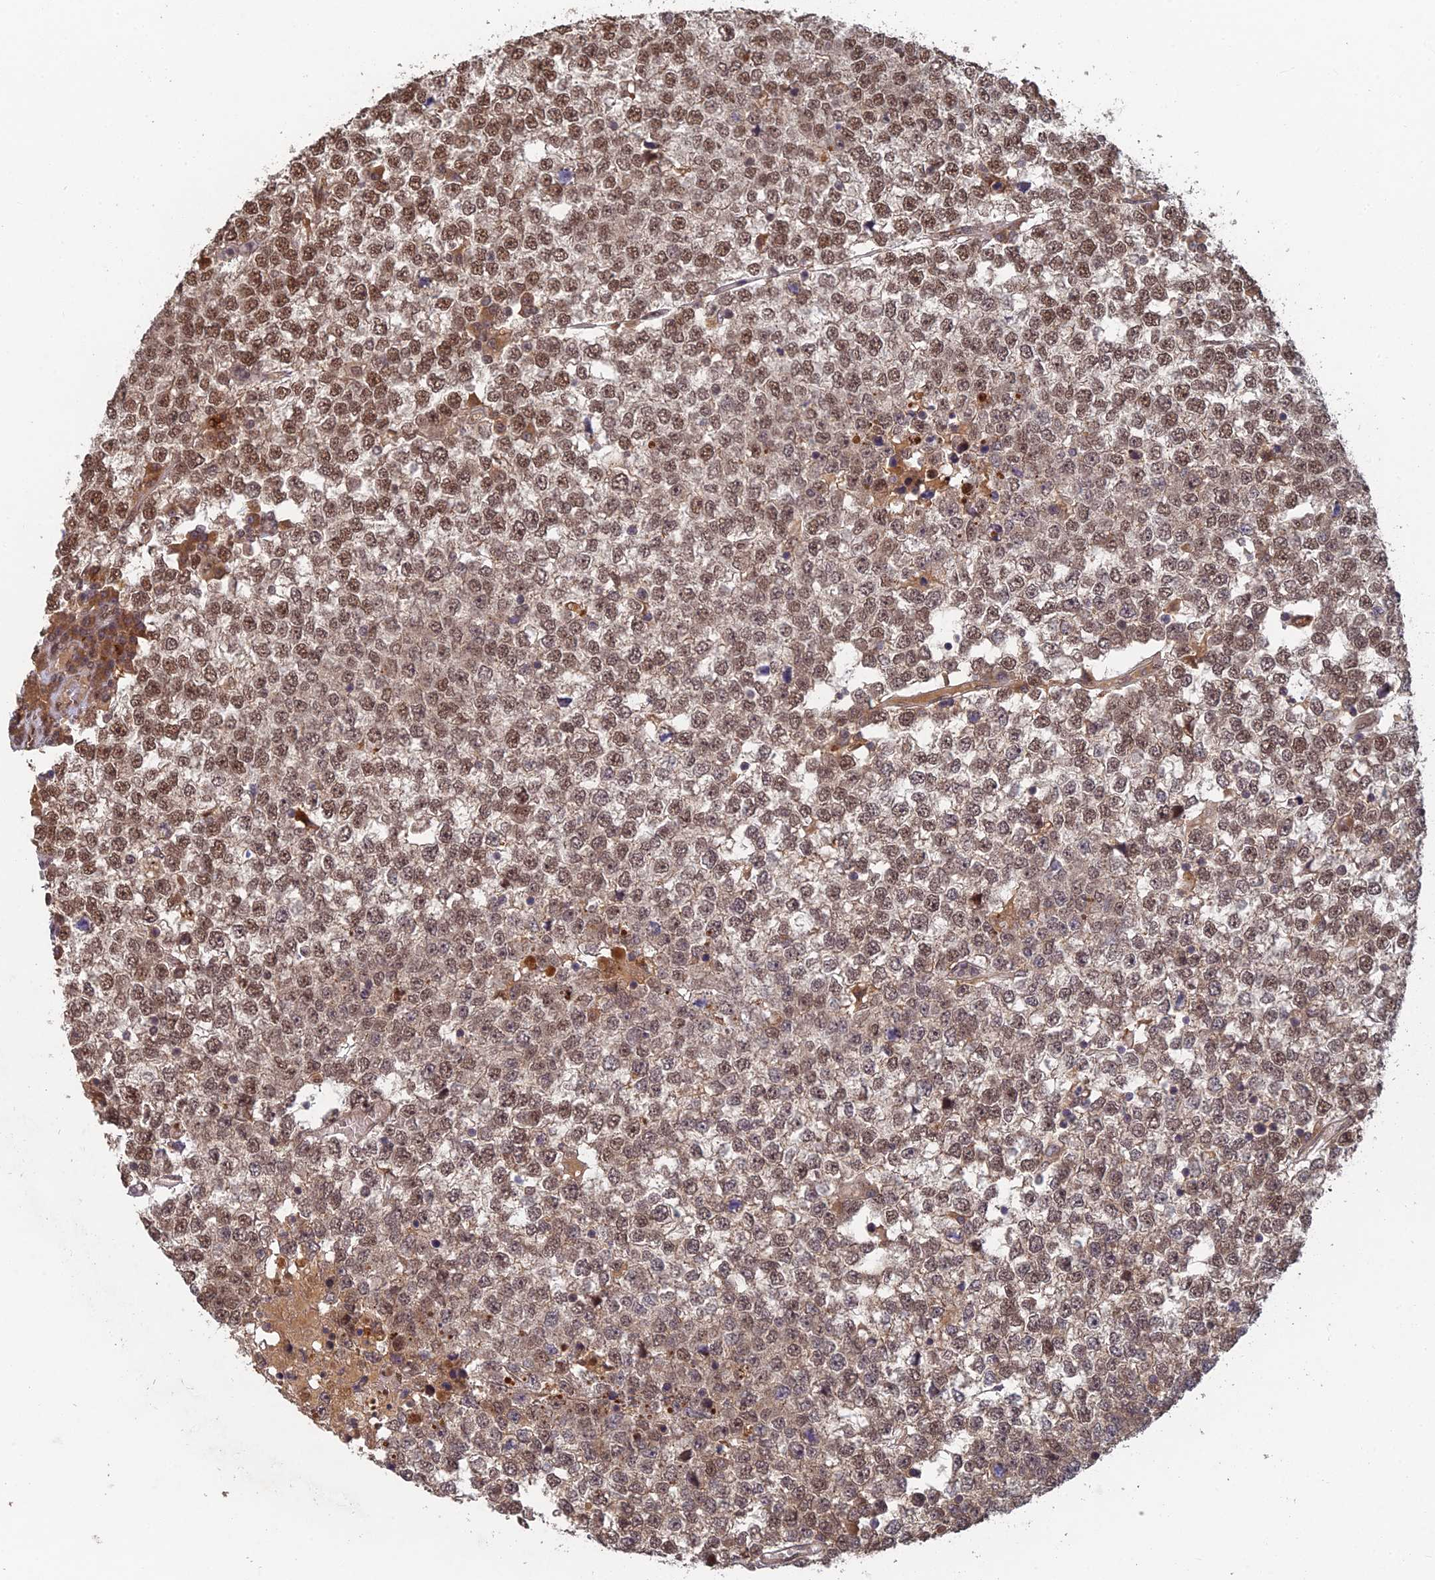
{"staining": {"intensity": "moderate", "quantity": ">75%", "location": "nuclear"}, "tissue": "testis cancer", "cell_type": "Tumor cells", "image_type": "cancer", "snomed": [{"axis": "morphology", "description": "Seminoma, NOS"}, {"axis": "topography", "description": "Testis"}], "caption": "An immunohistochemistry histopathology image of tumor tissue is shown. Protein staining in brown shows moderate nuclear positivity in testis seminoma within tumor cells.", "gene": "RANBP3", "patient": {"sex": "male", "age": 65}}